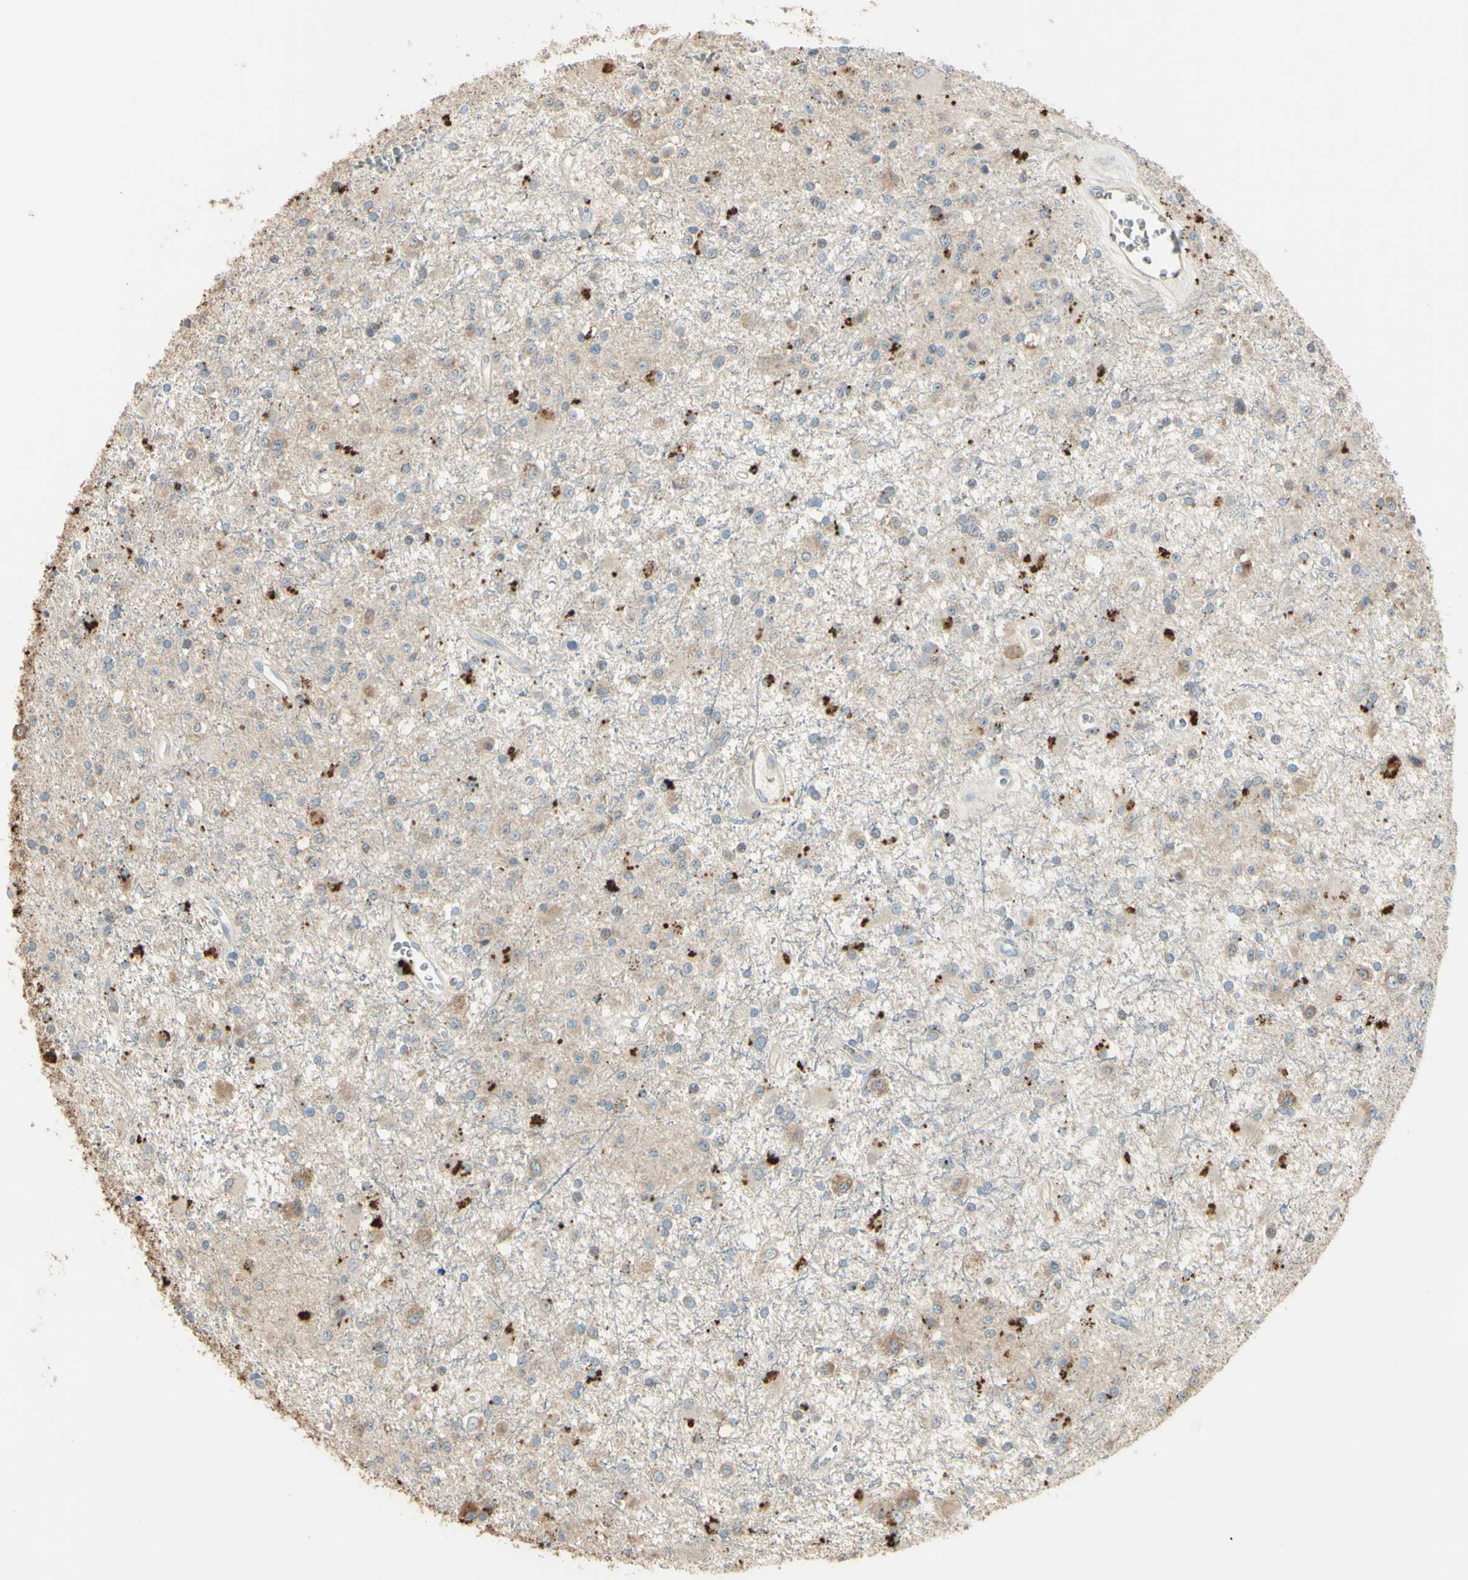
{"staining": {"intensity": "weak", "quantity": "25%-75%", "location": "cytoplasmic/membranous"}, "tissue": "glioma", "cell_type": "Tumor cells", "image_type": "cancer", "snomed": [{"axis": "morphology", "description": "Glioma, malignant, Low grade"}, {"axis": "topography", "description": "Brain"}], "caption": "Glioma was stained to show a protein in brown. There is low levels of weak cytoplasmic/membranous staining in approximately 25%-75% of tumor cells.", "gene": "ANGPTL1", "patient": {"sex": "male", "age": 58}}